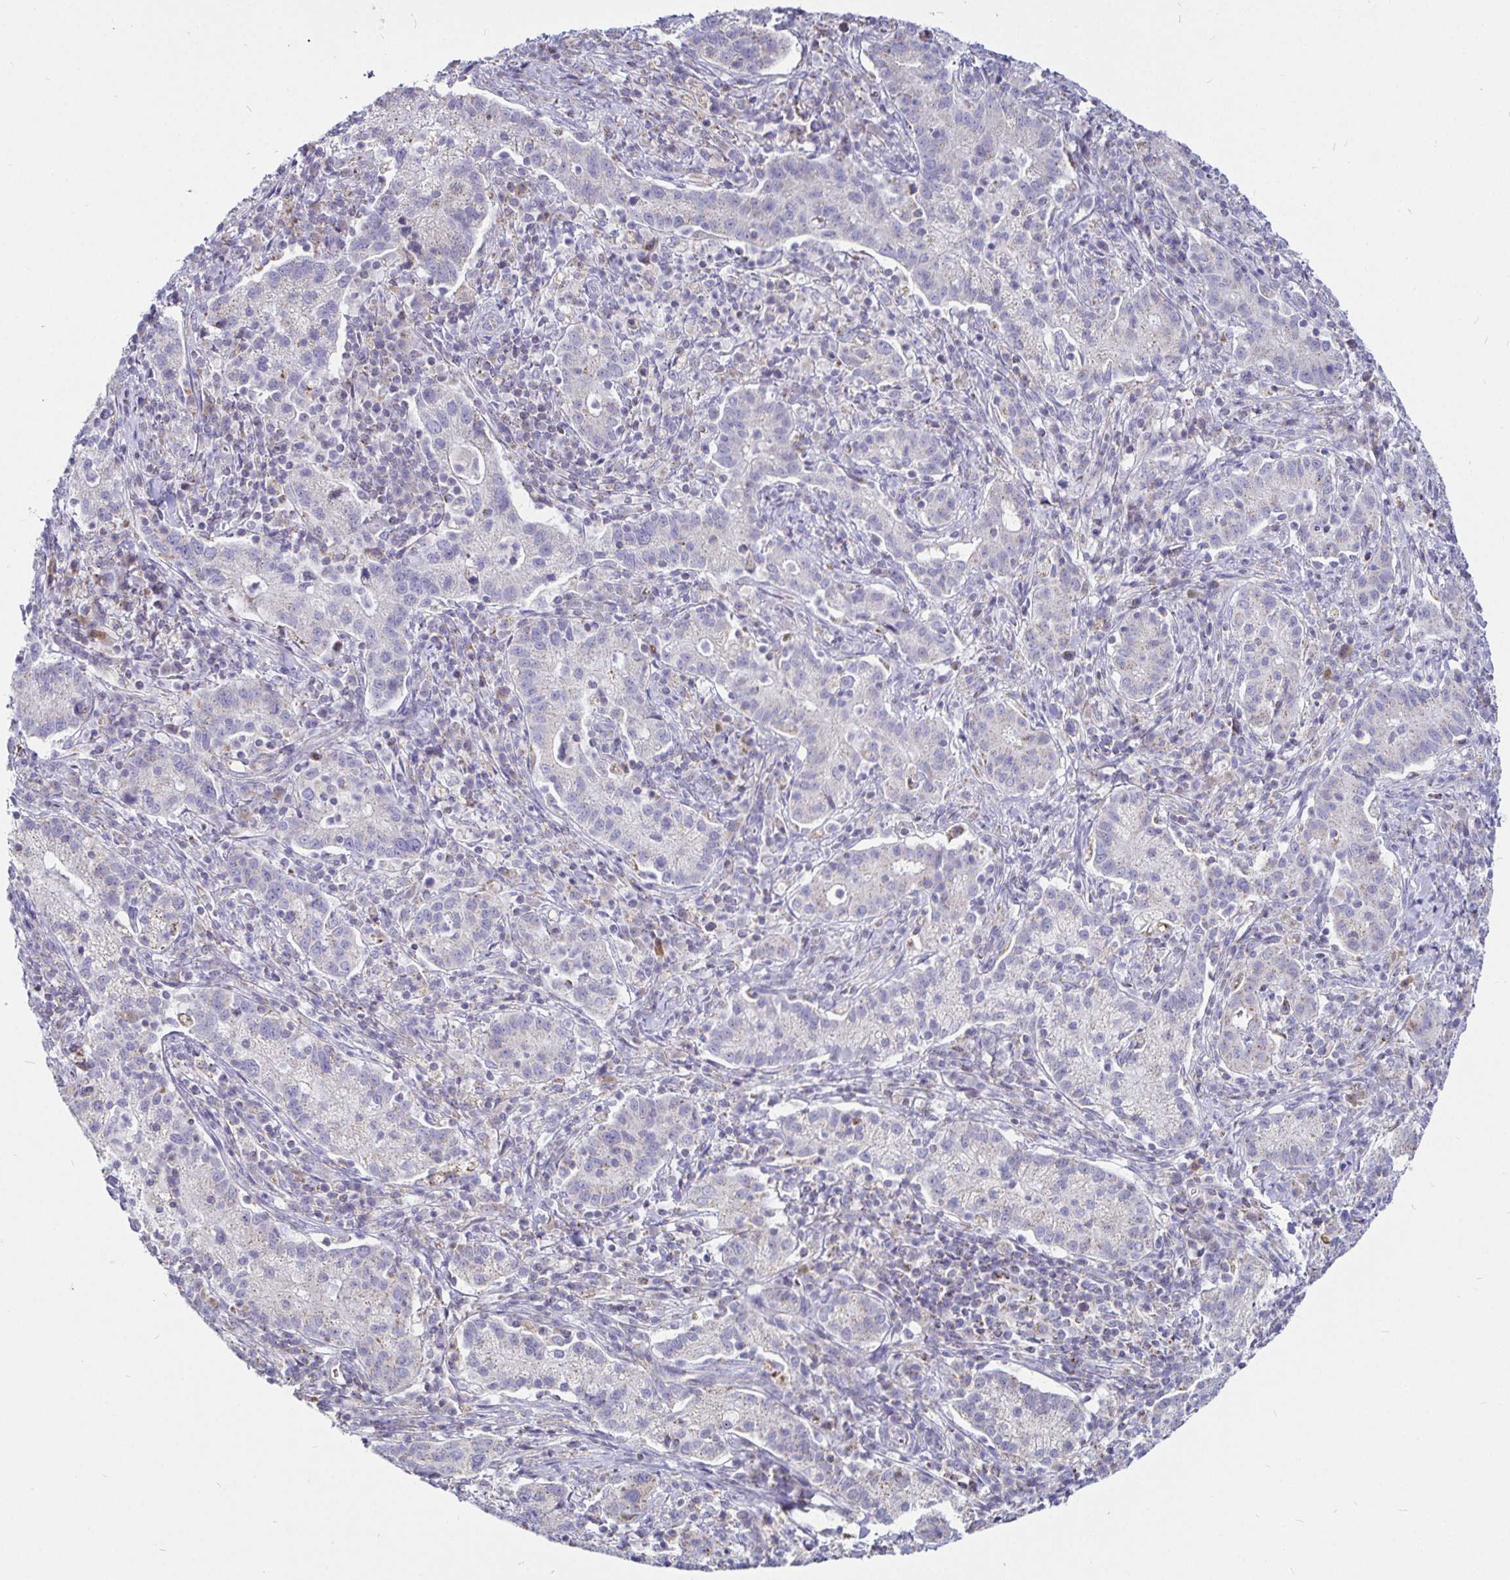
{"staining": {"intensity": "negative", "quantity": "none", "location": "none"}, "tissue": "cervical cancer", "cell_type": "Tumor cells", "image_type": "cancer", "snomed": [{"axis": "morphology", "description": "Normal tissue, NOS"}, {"axis": "morphology", "description": "Adenocarcinoma, NOS"}, {"axis": "topography", "description": "Cervix"}], "caption": "High power microscopy histopathology image of an immunohistochemistry histopathology image of adenocarcinoma (cervical), revealing no significant positivity in tumor cells.", "gene": "PGAM2", "patient": {"sex": "female", "age": 44}}